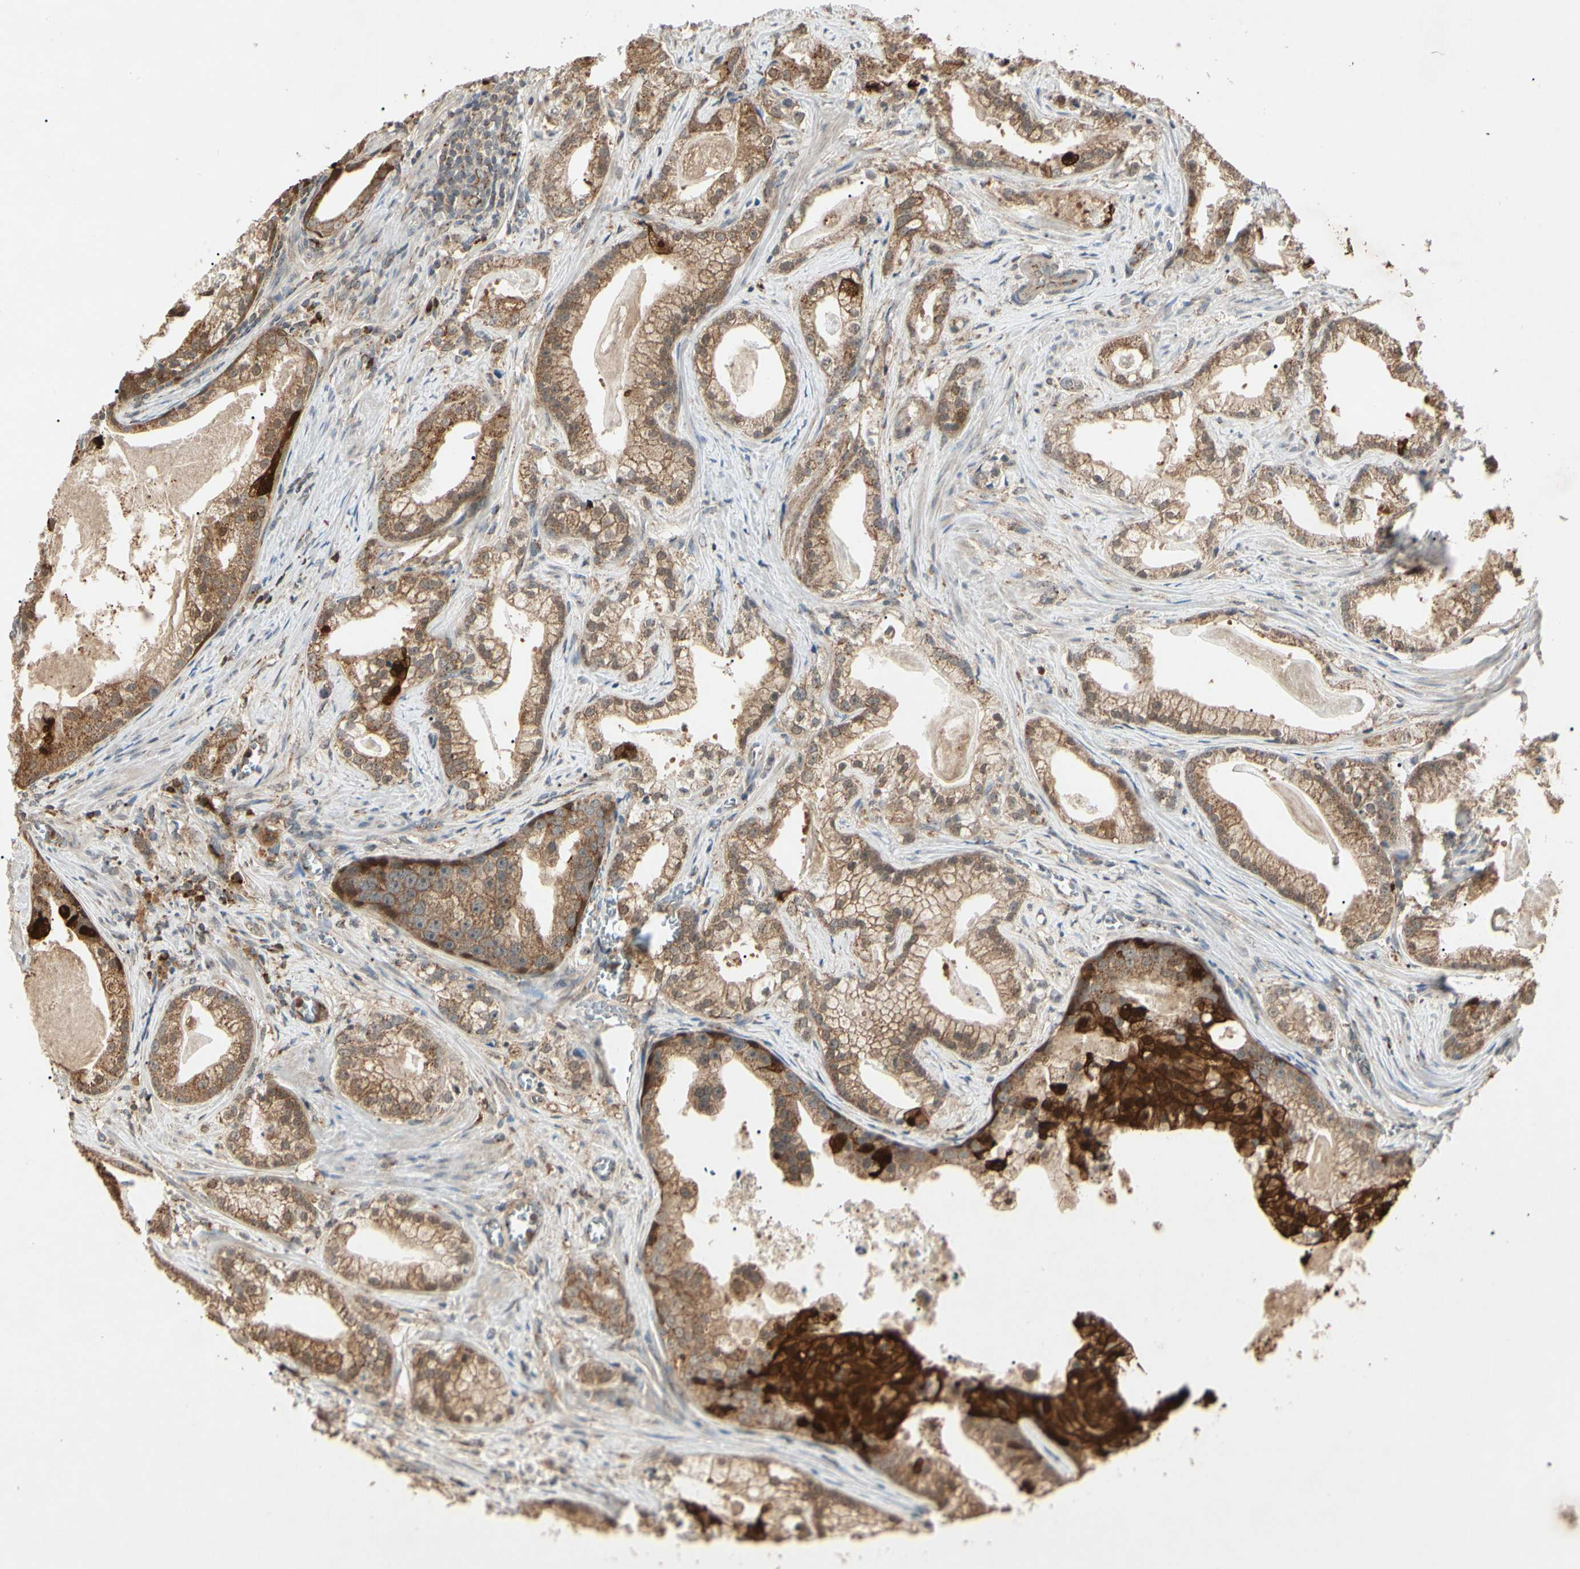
{"staining": {"intensity": "moderate", "quantity": ">75%", "location": "cytoplasmic/membranous"}, "tissue": "prostate cancer", "cell_type": "Tumor cells", "image_type": "cancer", "snomed": [{"axis": "morphology", "description": "Adenocarcinoma, Low grade"}, {"axis": "topography", "description": "Prostate"}], "caption": "Protein staining of prostate cancer tissue reveals moderate cytoplasmic/membranous expression in approximately >75% of tumor cells. (brown staining indicates protein expression, while blue staining denotes nuclei).", "gene": "PRDX5", "patient": {"sex": "male", "age": 59}}